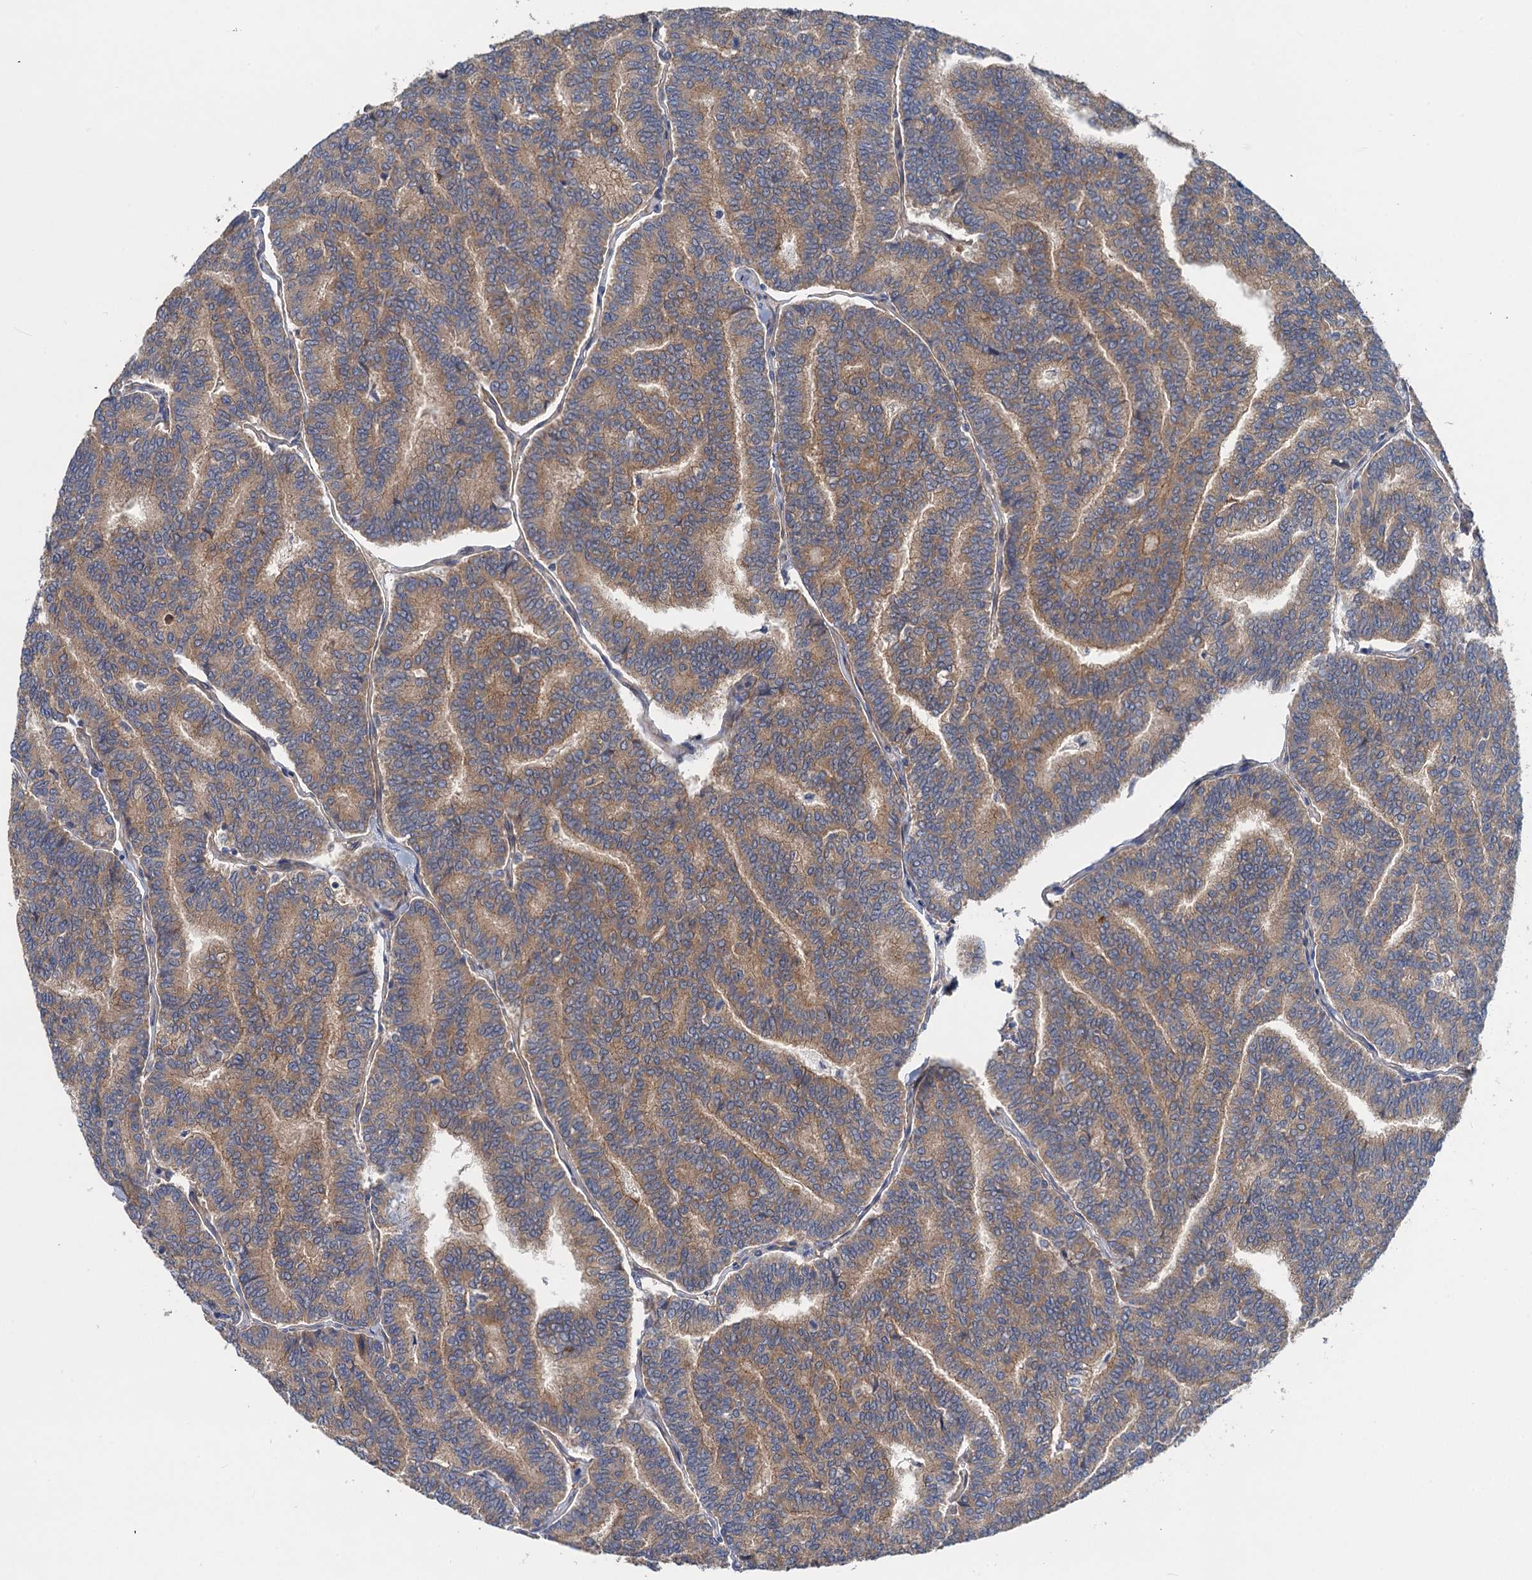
{"staining": {"intensity": "weak", "quantity": ">75%", "location": "cytoplasmic/membranous"}, "tissue": "thyroid cancer", "cell_type": "Tumor cells", "image_type": "cancer", "snomed": [{"axis": "morphology", "description": "Papillary adenocarcinoma, NOS"}, {"axis": "topography", "description": "Thyroid gland"}], "caption": "DAB (3,3'-diaminobenzidine) immunohistochemical staining of human thyroid cancer exhibits weak cytoplasmic/membranous protein expression in about >75% of tumor cells. (DAB IHC, brown staining for protein, blue staining for nuclei).", "gene": "PJA2", "patient": {"sex": "female", "age": 35}}